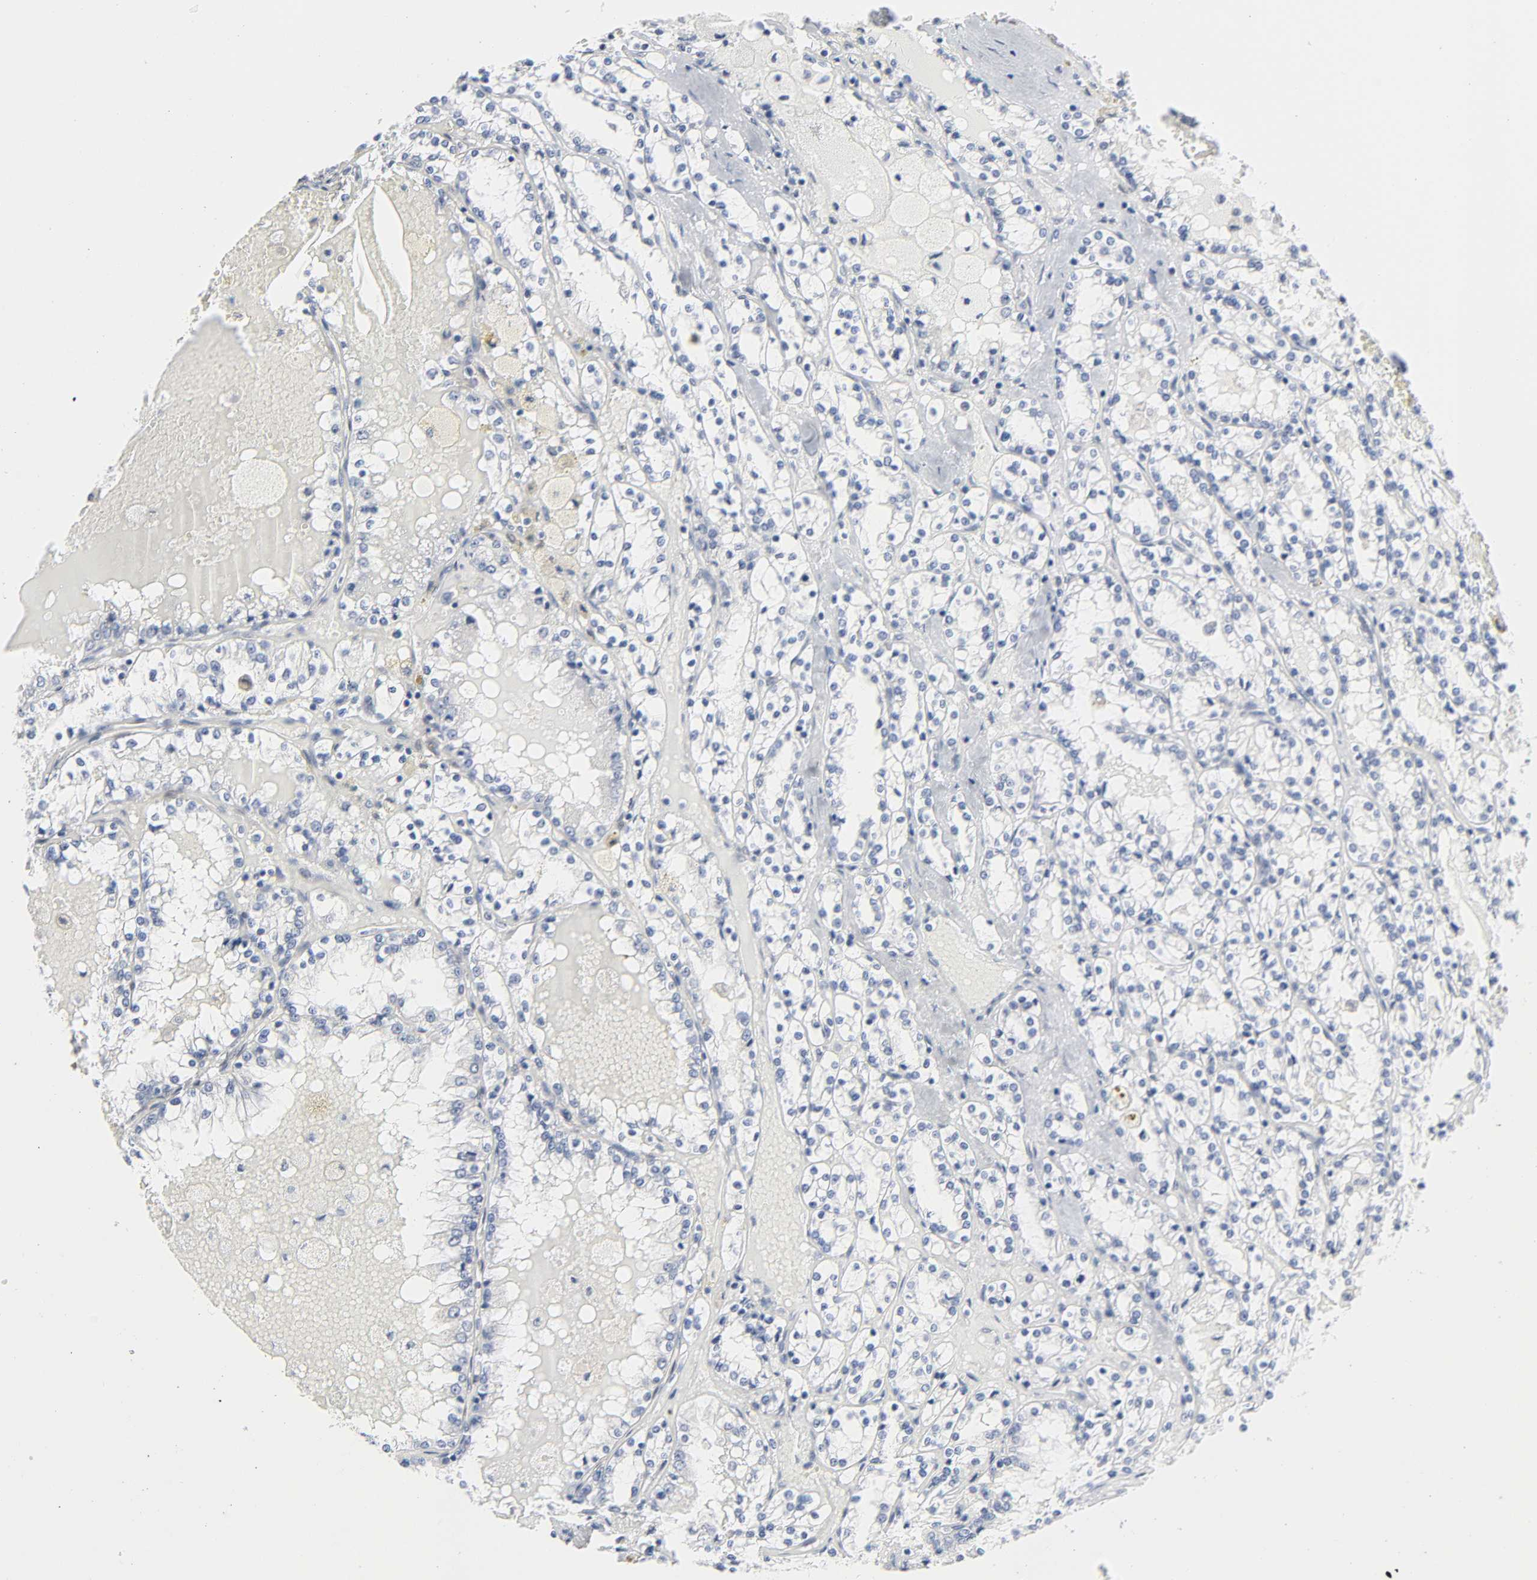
{"staining": {"intensity": "negative", "quantity": "none", "location": "none"}, "tissue": "renal cancer", "cell_type": "Tumor cells", "image_type": "cancer", "snomed": [{"axis": "morphology", "description": "Adenocarcinoma, NOS"}, {"axis": "topography", "description": "Kidney"}], "caption": "This is a histopathology image of IHC staining of renal cancer, which shows no expression in tumor cells. Brightfield microscopy of immunohistochemistry stained with DAB (3,3'-diaminobenzidine) (brown) and hematoxylin (blue), captured at high magnification.", "gene": "PTEN", "patient": {"sex": "female", "age": 56}}